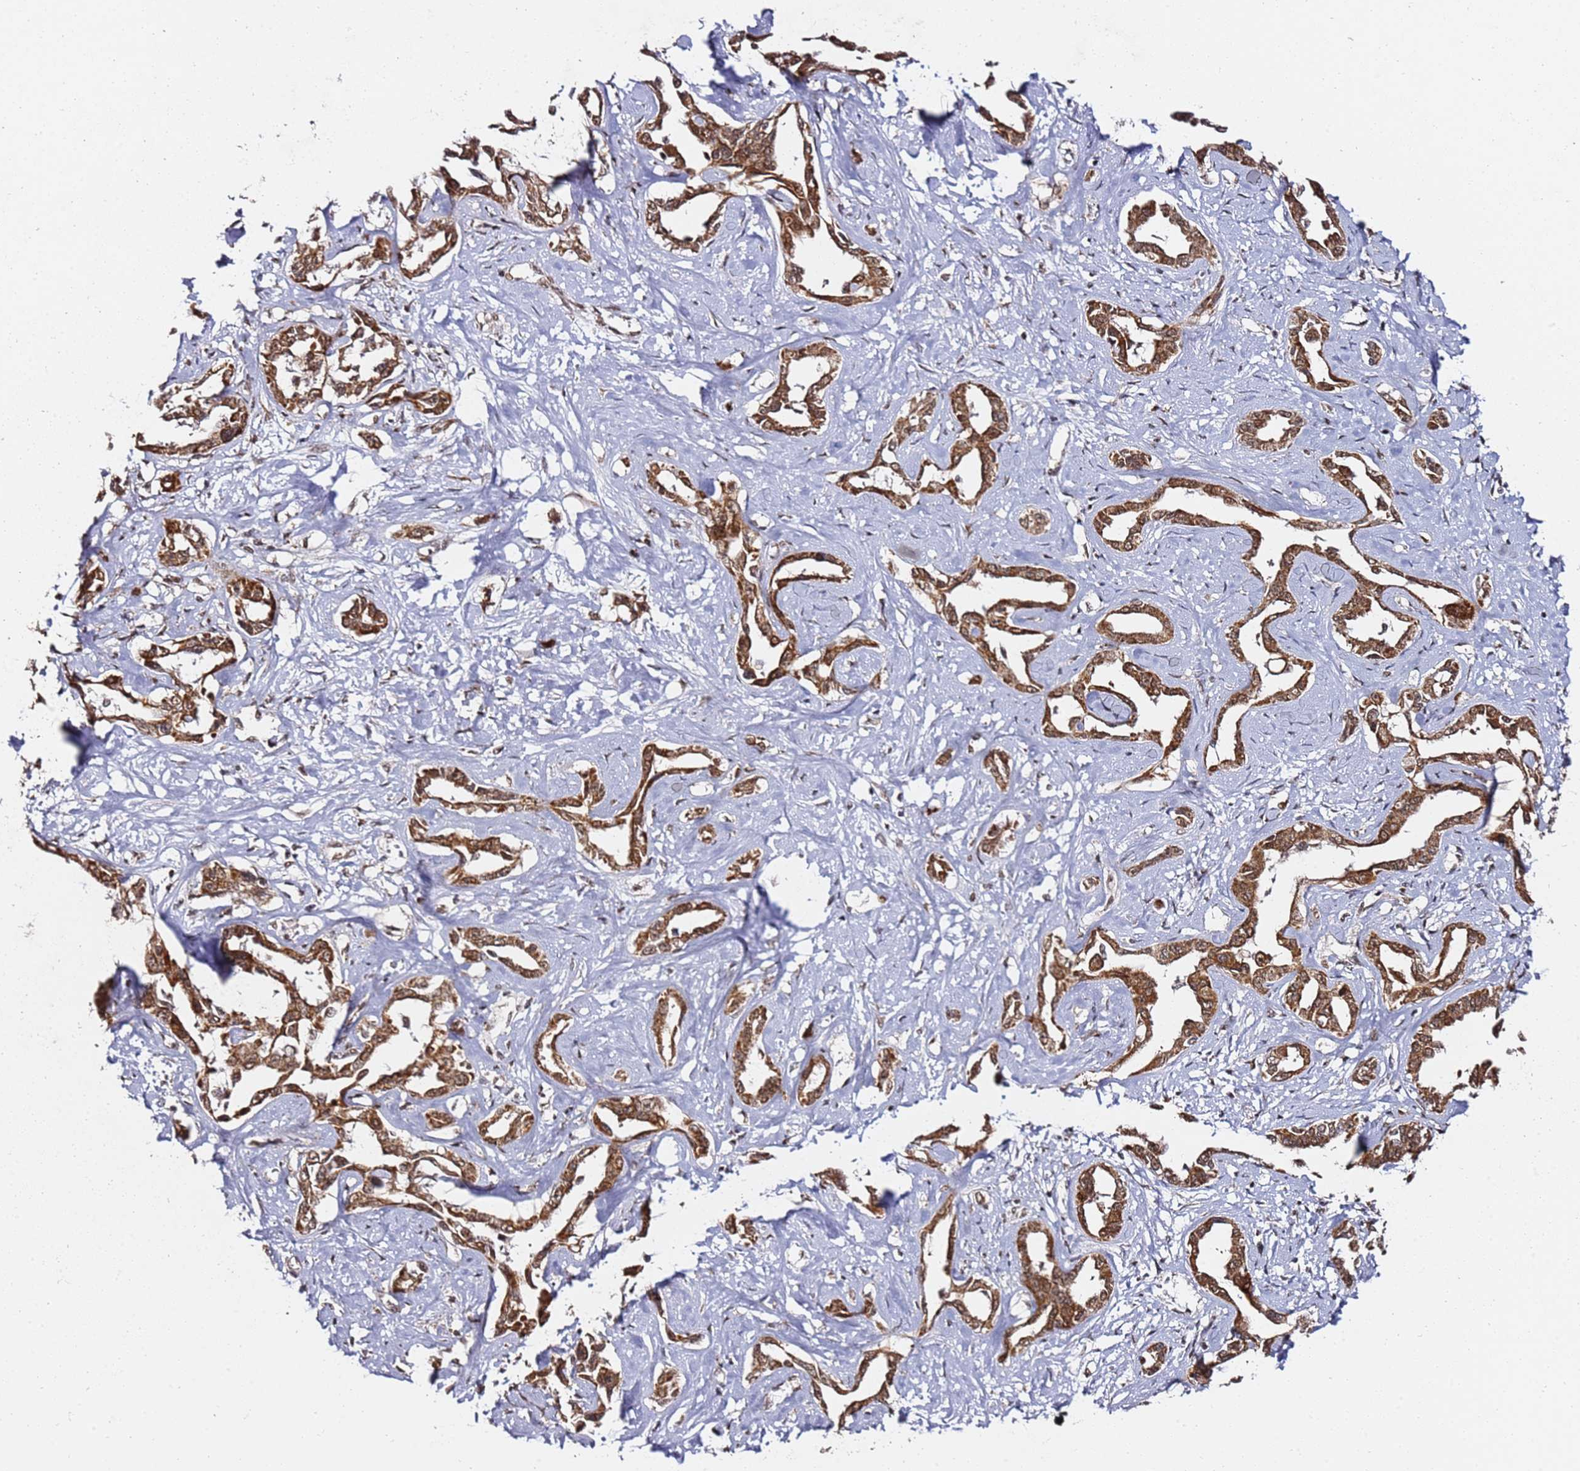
{"staining": {"intensity": "strong", "quantity": ">75%", "location": "cytoplasmic/membranous,nuclear"}, "tissue": "liver cancer", "cell_type": "Tumor cells", "image_type": "cancer", "snomed": [{"axis": "morphology", "description": "Cholangiocarcinoma"}, {"axis": "topography", "description": "Liver"}], "caption": "This photomicrograph shows liver cancer (cholangiocarcinoma) stained with immunohistochemistry to label a protein in brown. The cytoplasmic/membranous and nuclear of tumor cells show strong positivity for the protein. Nuclei are counter-stained blue.", "gene": "TP53AIP1", "patient": {"sex": "male", "age": 59}}